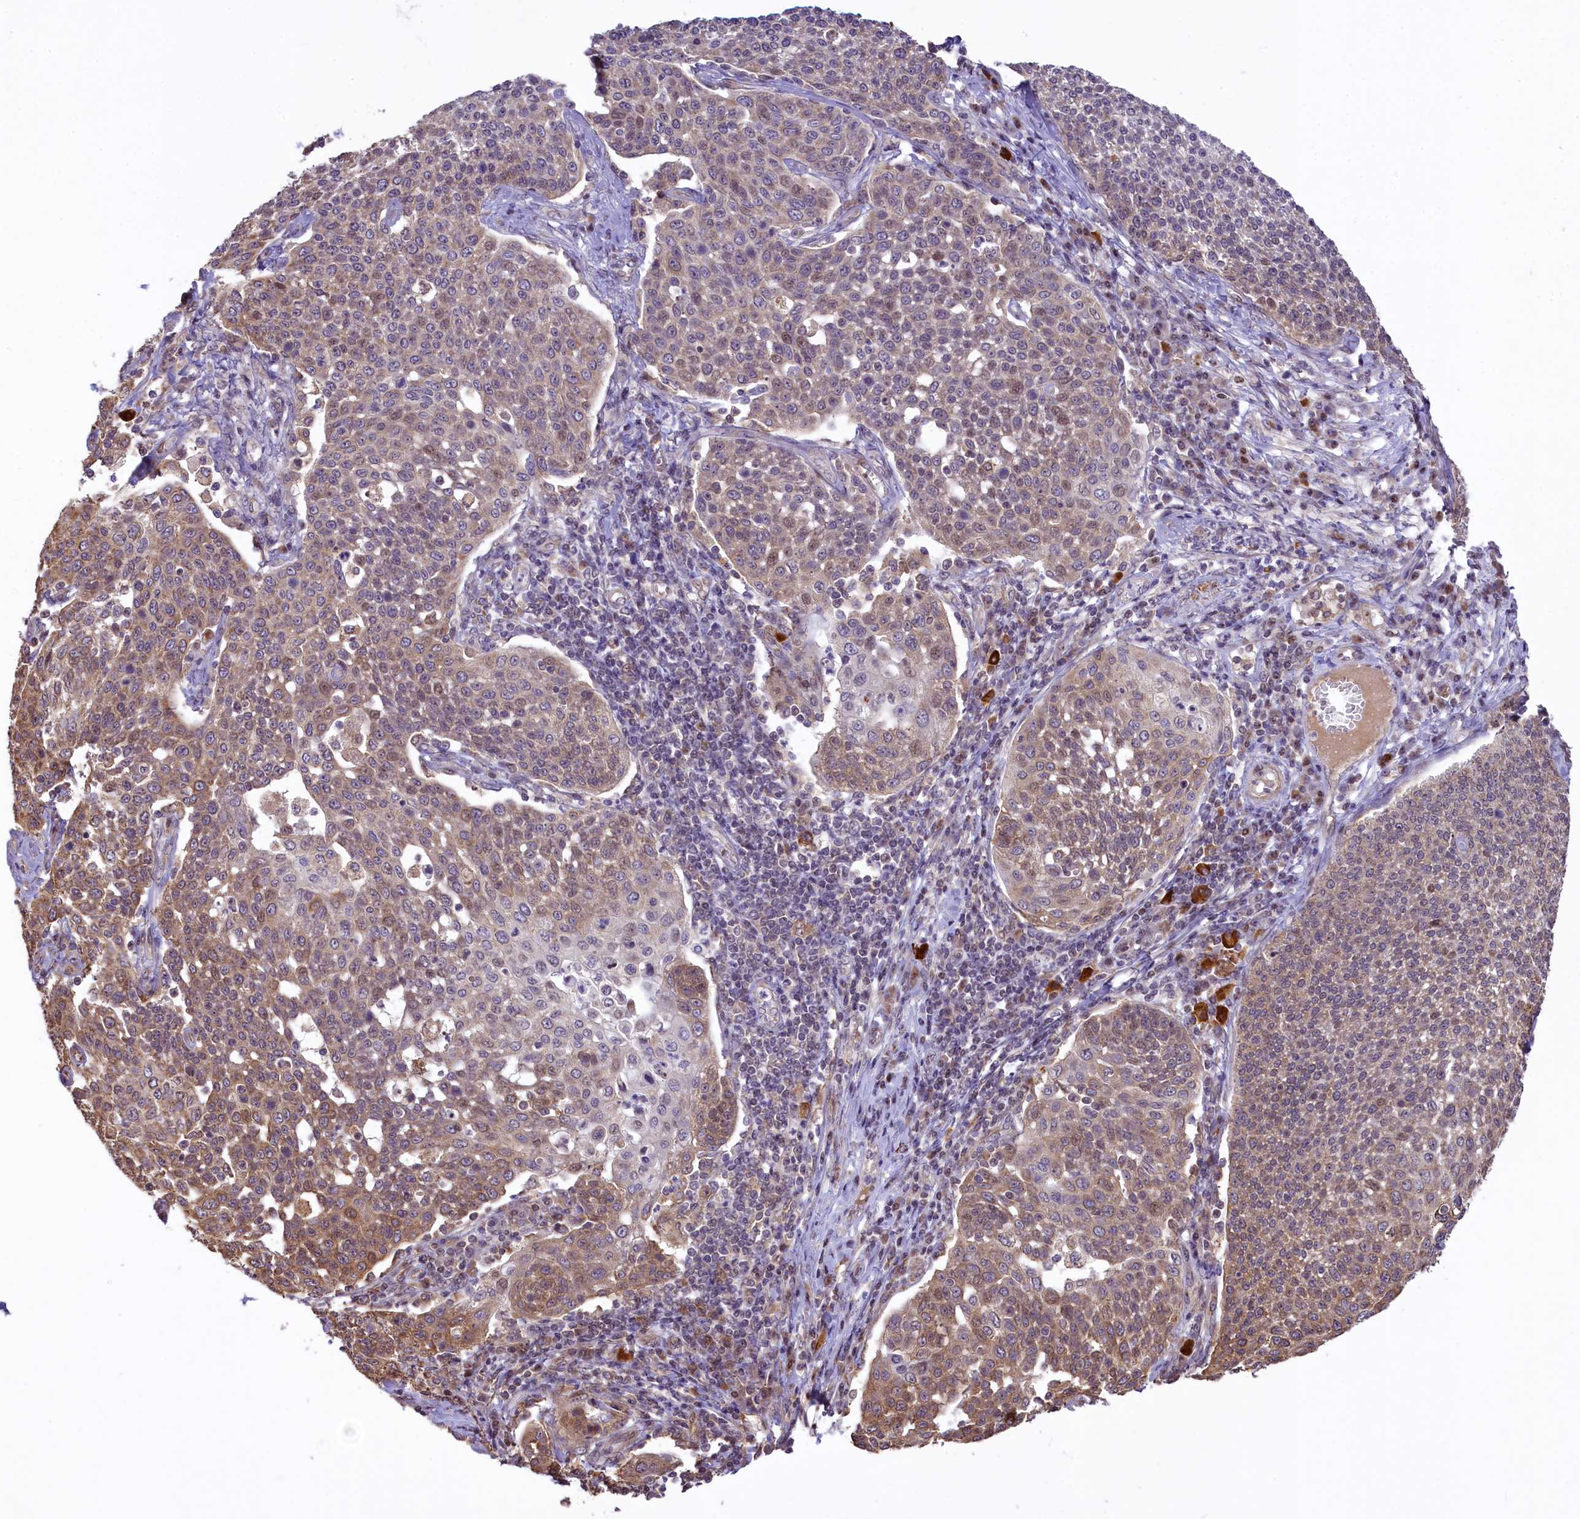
{"staining": {"intensity": "weak", "quantity": "25%-75%", "location": "cytoplasmic/membranous,nuclear"}, "tissue": "cervical cancer", "cell_type": "Tumor cells", "image_type": "cancer", "snomed": [{"axis": "morphology", "description": "Squamous cell carcinoma, NOS"}, {"axis": "topography", "description": "Cervix"}], "caption": "This photomicrograph reveals IHC staining of human cervical cancer, with low weak cytoplasmic/membranous and nuclear staining in approximately 25%-75% of tumor cells.", "gene": "RBBP8", "patient": {"sex": "female", "age": 34}}